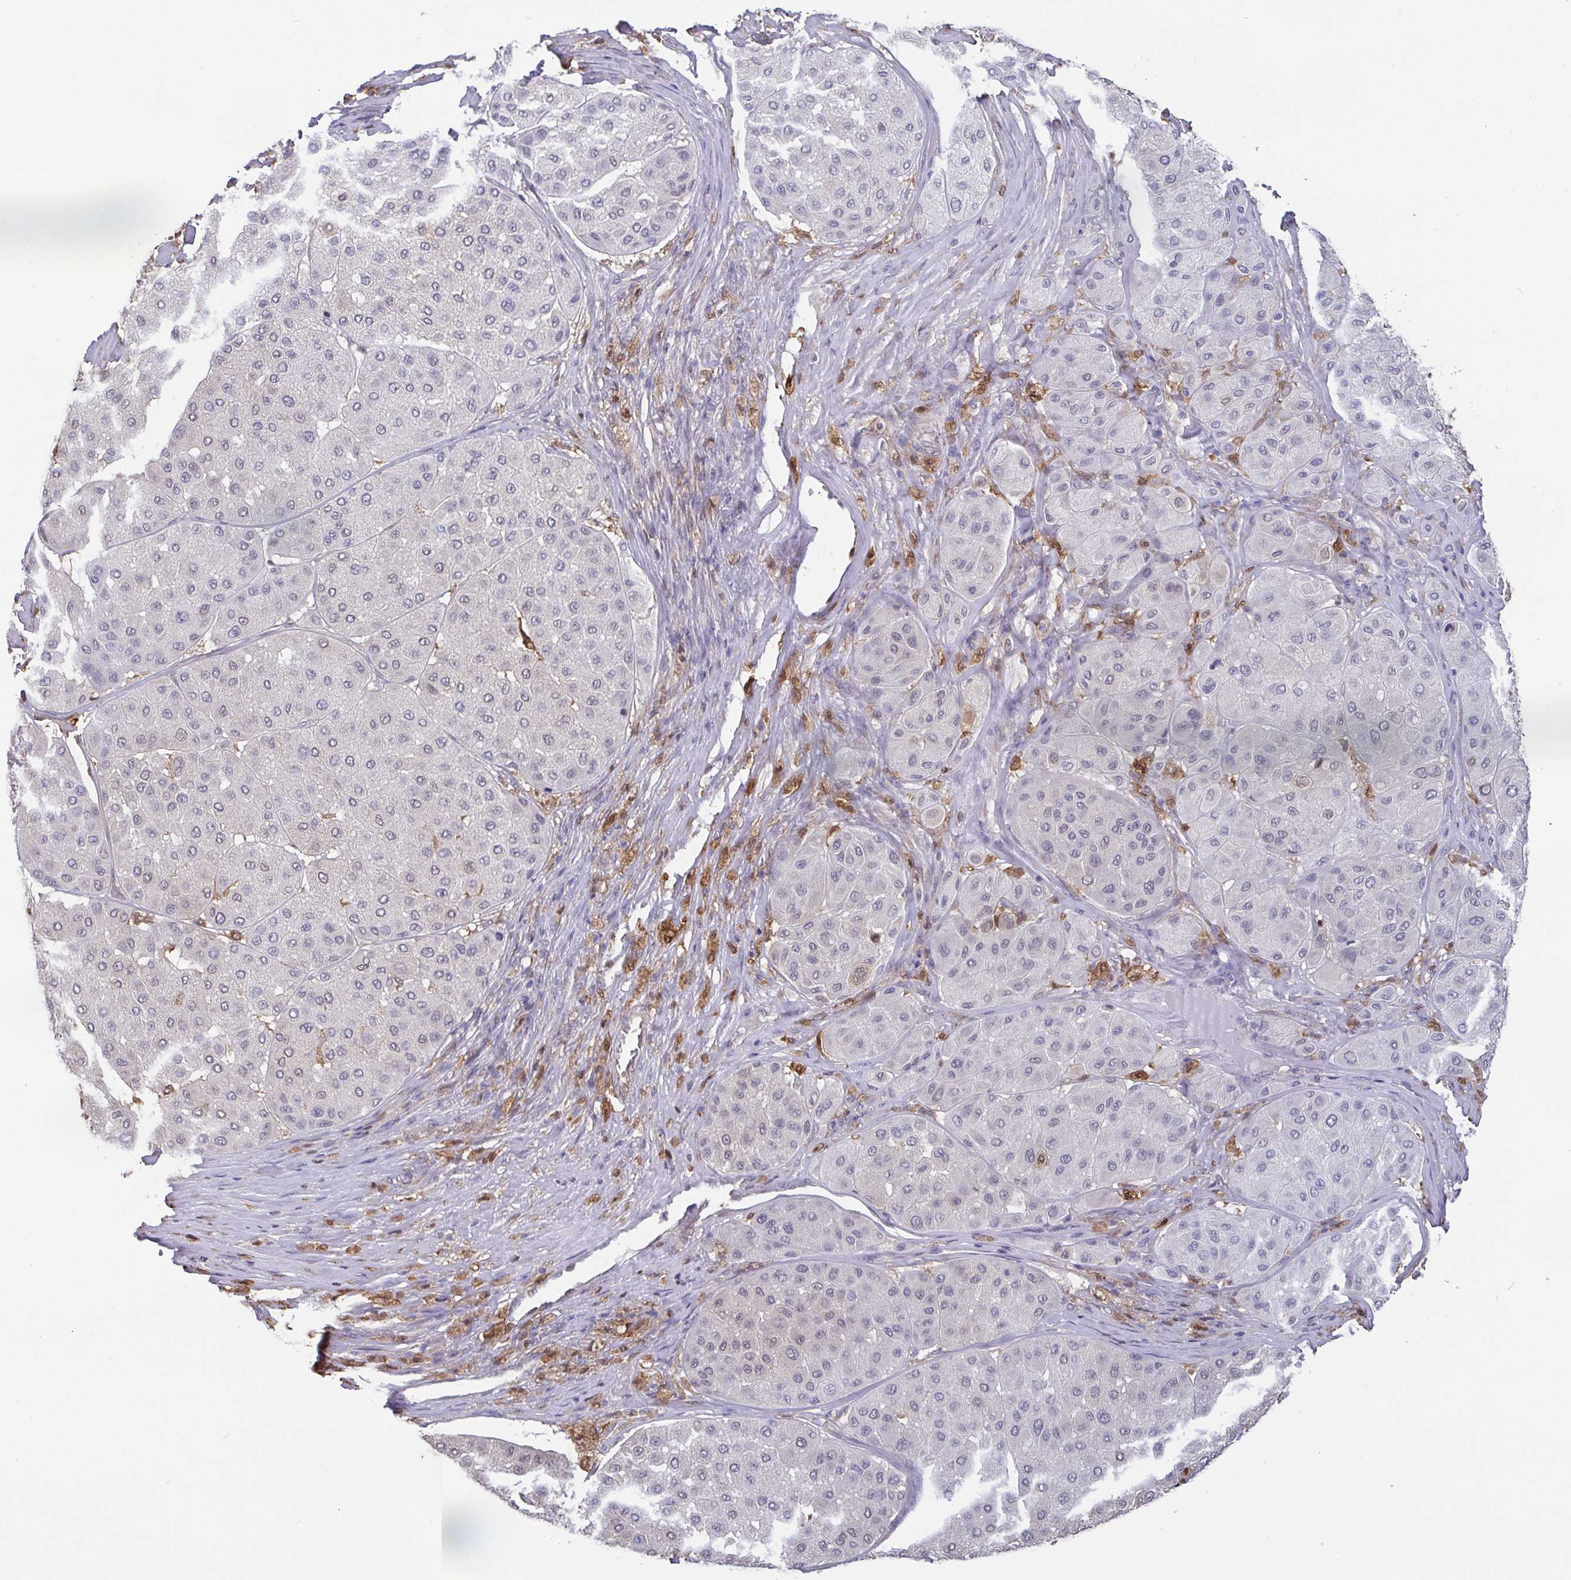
{"staining": {"intensity": "negative", "quantity": "none", "location": "none"}, "tissue": "melanoma", "cell_type": "Tumor cells", "image_type": "cancer", "snomed": [{"axis": "morphology", "description": "Malignant melanoma, Metastatic site"}, {"axis": "topography", "description": "Smooth muscle"}], "caption": "Immunohistochemistry (IHC) photomicrograph of neoplastic tissue: malignant melanoma (metastatic site) stained with DAB shows no significant protein staining in tumor cells.", "gene": "IDH1", "patient": {"sex": "male", "age": 41}}